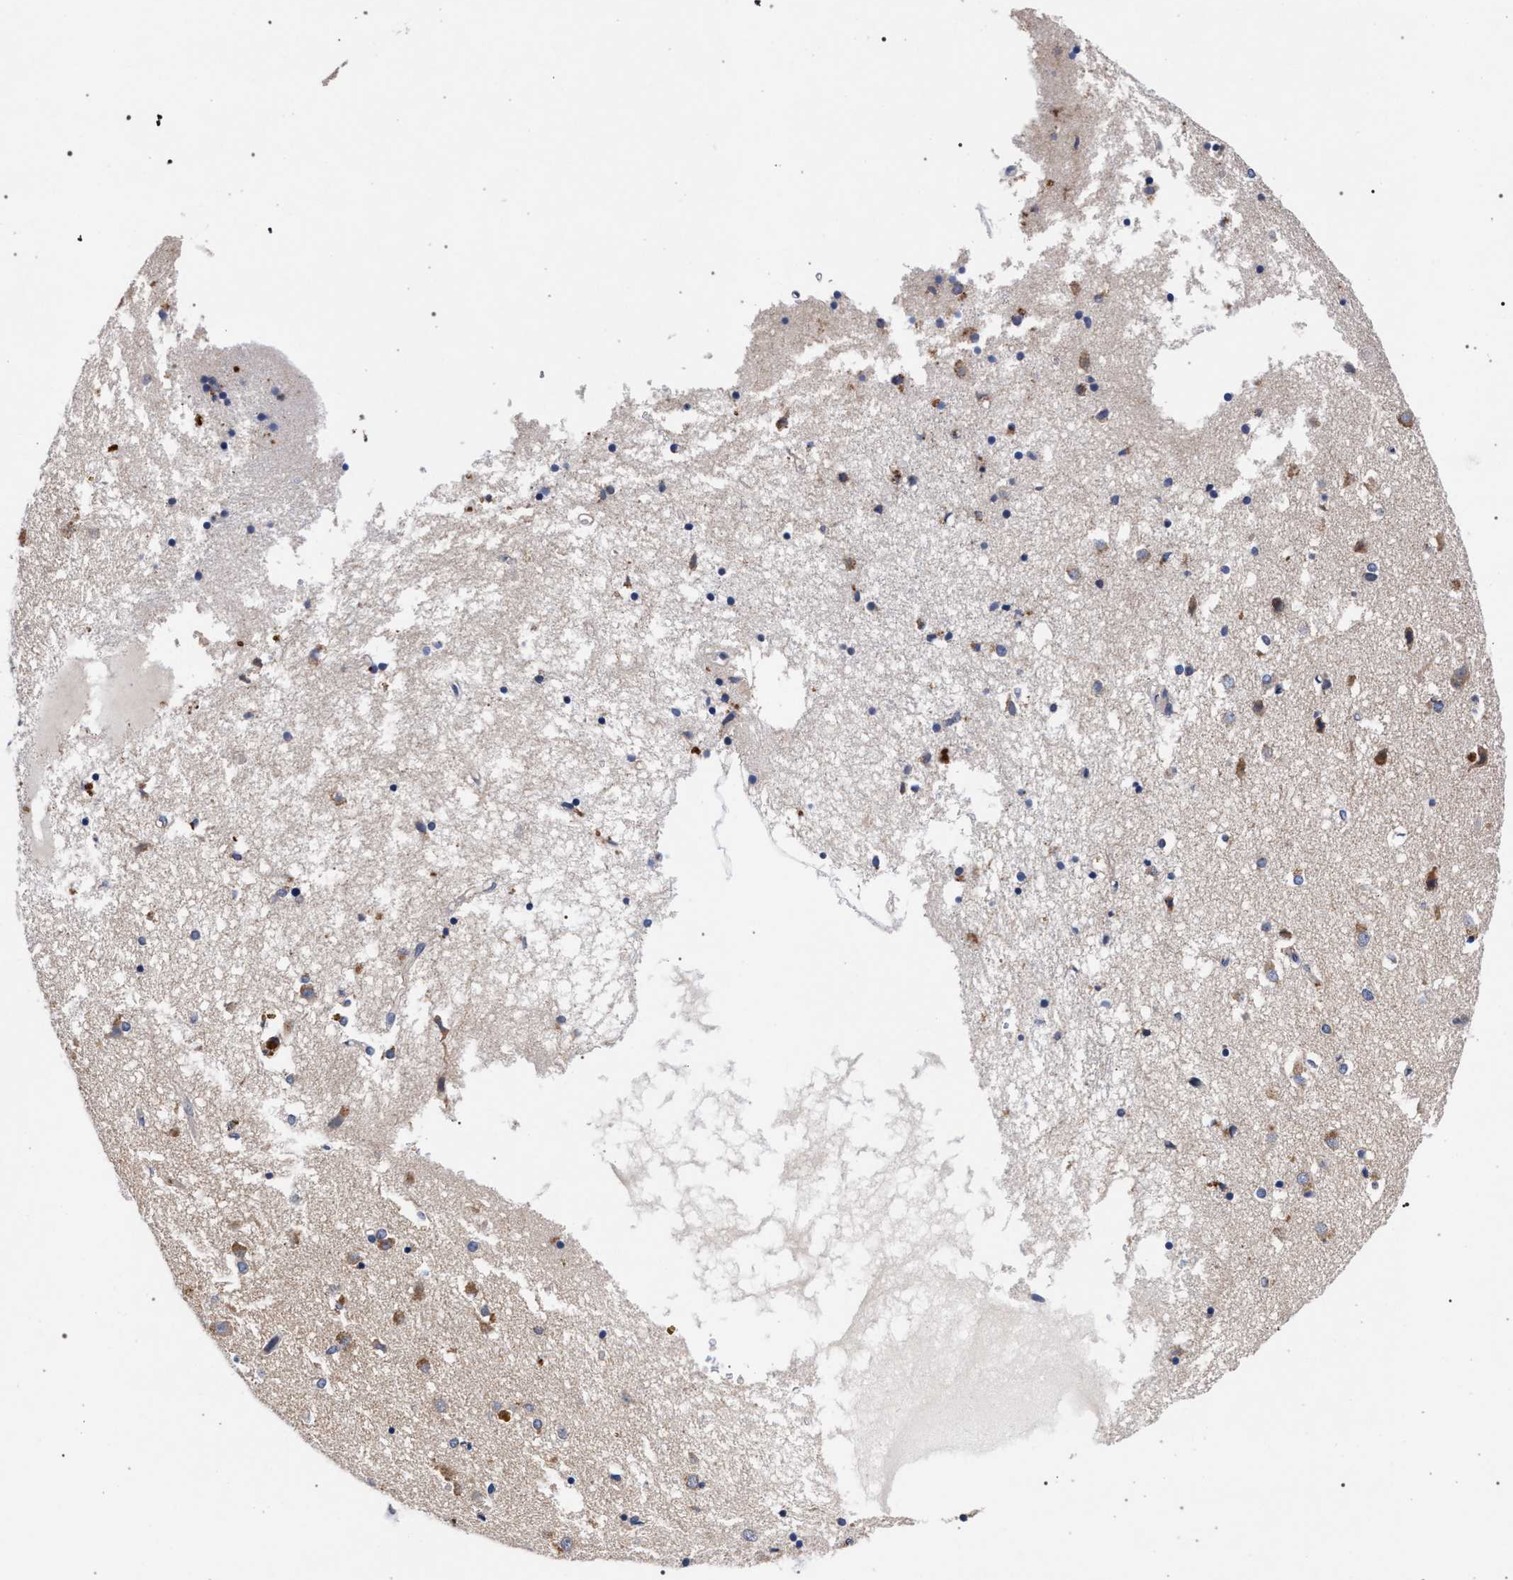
{"staining": {"intensity": "negative", "quantity": "none", "location": "none"}, "tissue": "caudate", "cell_type": "Glial cells", "image_type": "normal", "snomed": [{"axis": "morphology", "description": "Normal tissue, NOS"}, {"axis": "topography", "description": "Lateral ventricle wall"}], "caption": "Benign caudate was stained to show a protein in brown. There is no significant staining in glial cells.", "gene": "ACOX1", "patient": {"sex": "male", "age": 70}}